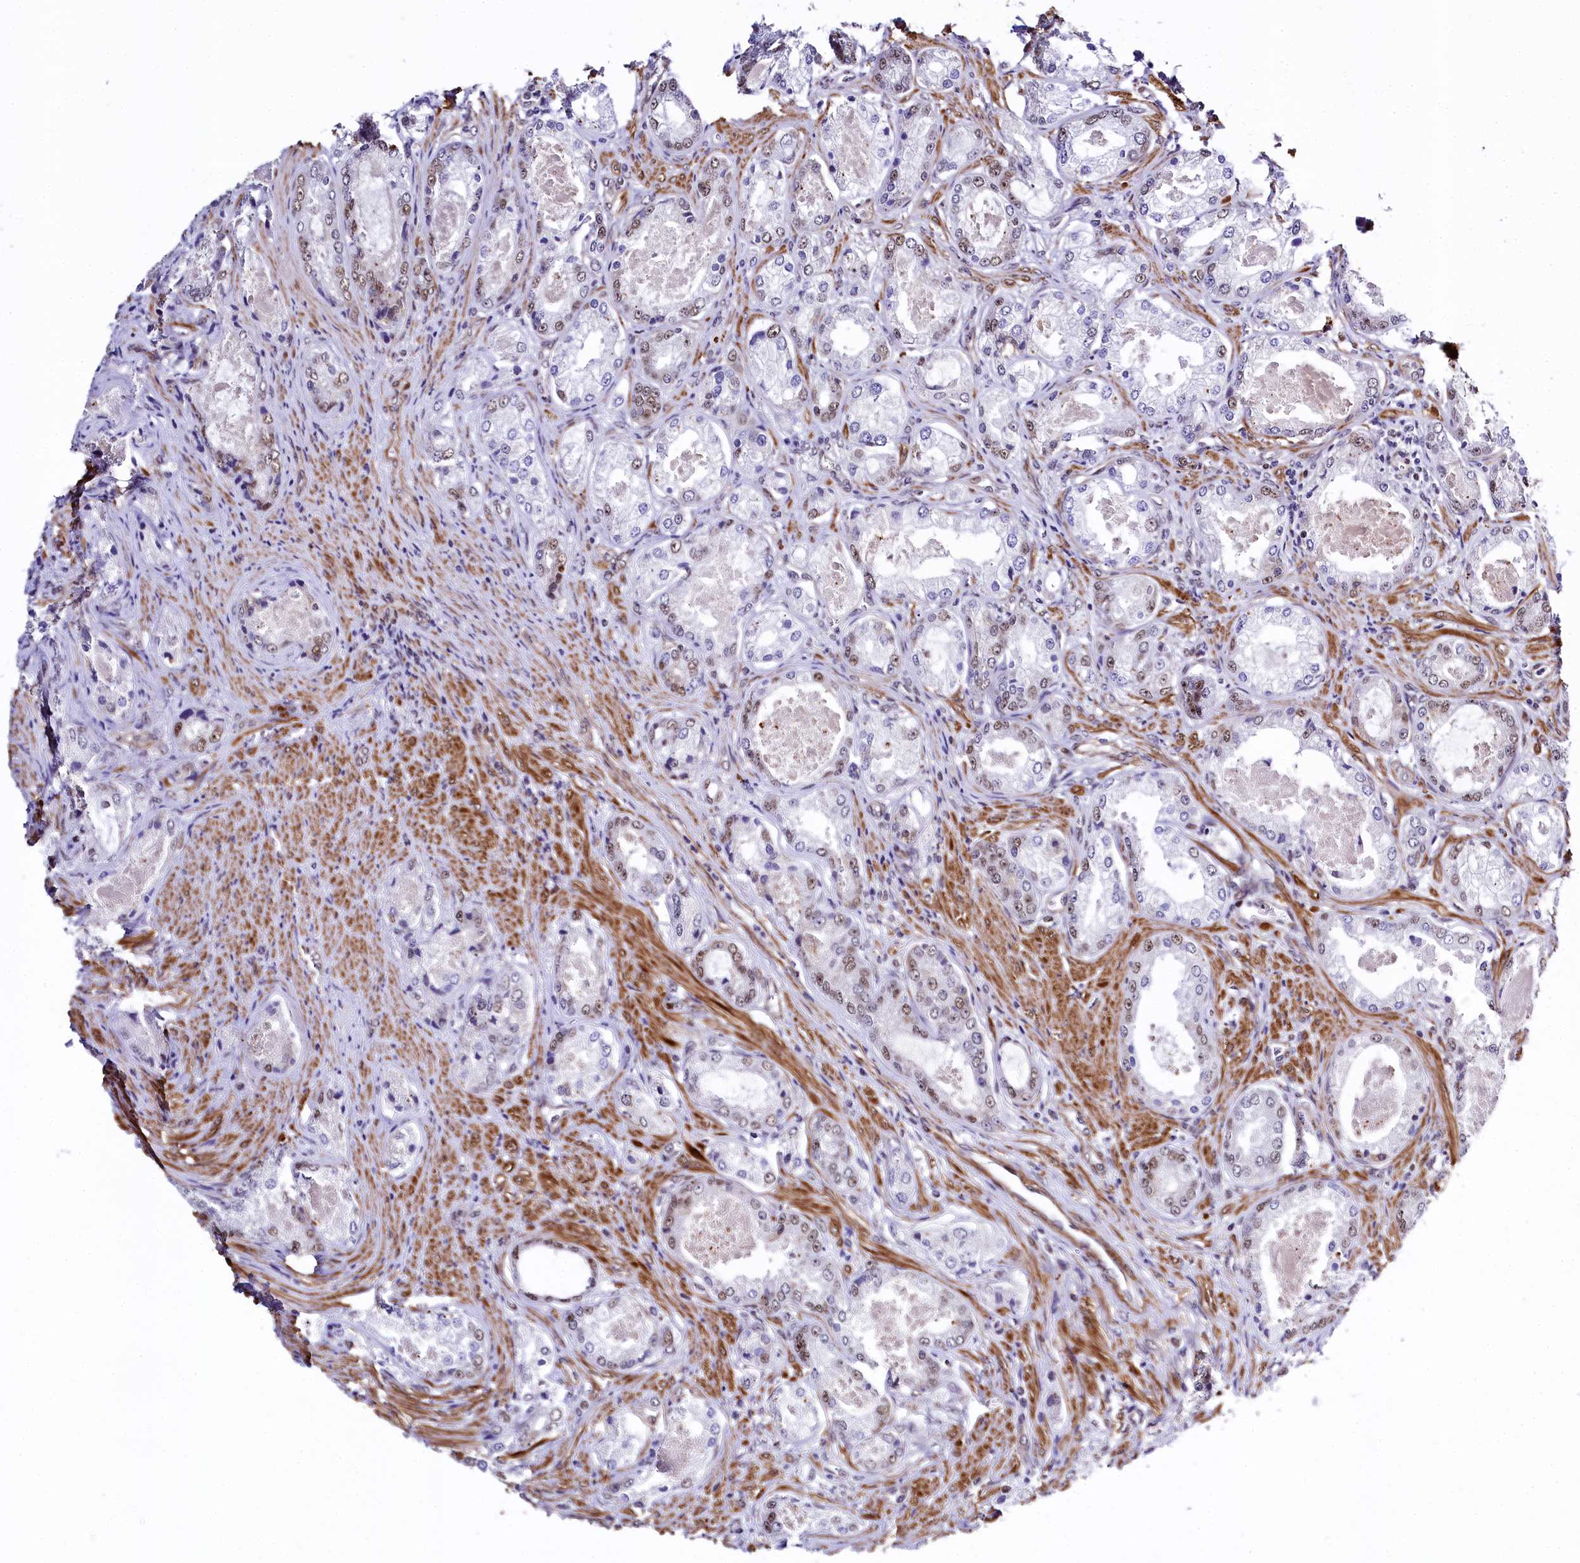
{"staining": {"intensity": "weak", "quantity": "<25%", "location": "nuclear"}, "tissue": "prostate cancer", "cell_type": "Tumor cells", "image_type": "cancer", "snomed": [{"axis": "morphology", "description": "Adenocarcinoma, Low grade"}, {"axis": "topography", "description": "Prostate"}], "caption": "Histopathology image shows no protein positivity in tumor cells of prostate cancer tissue.", "gene": "SAMD10", "patient": {"sex": "male", "age": 68}}